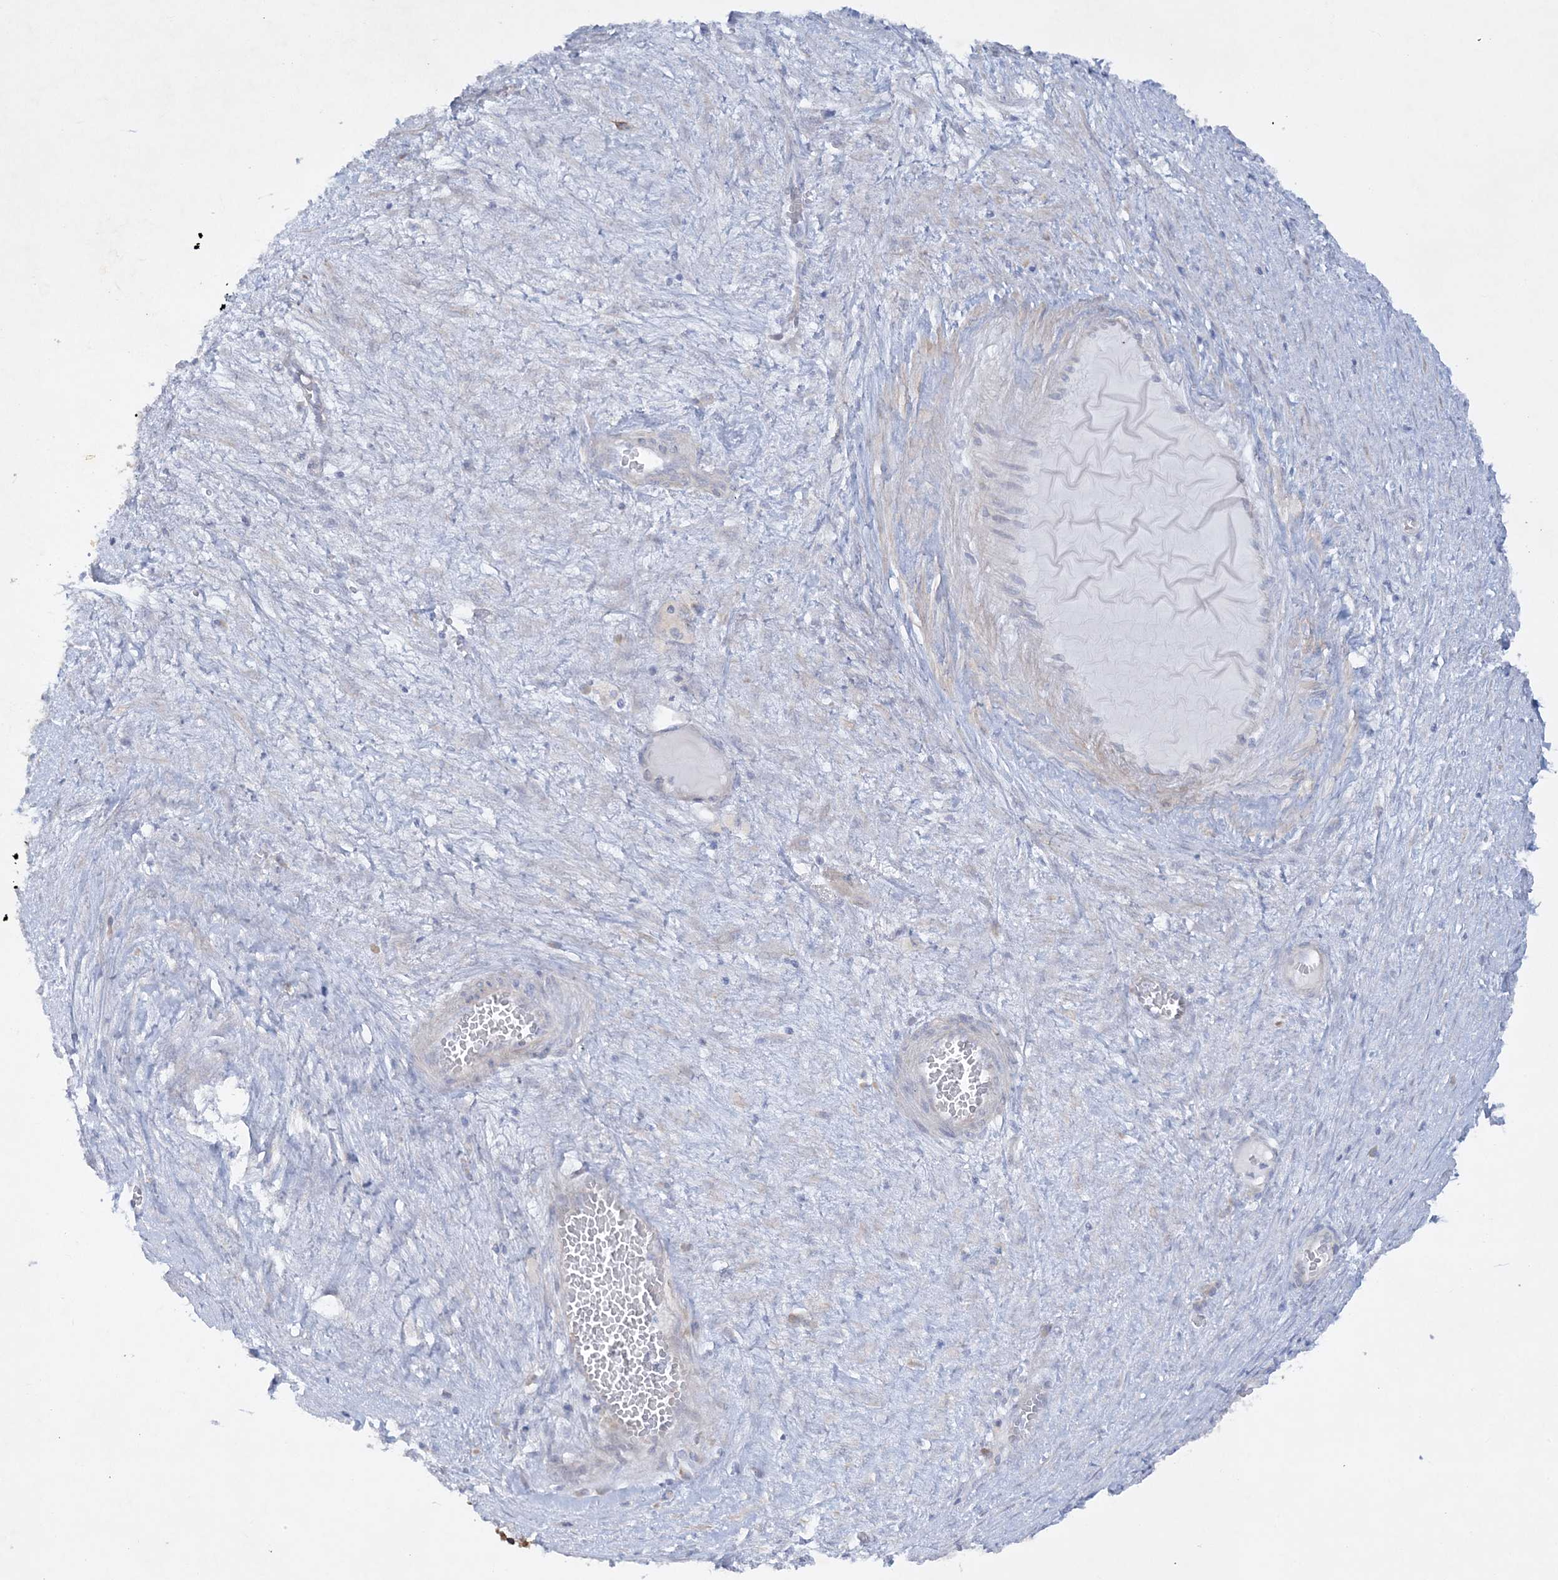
{"staining": {"intensity": "negative", "quantity": "none", "location": "none"}, "tissue": "ovarian cancer", "cell_type": "Tumor cells", "image_type": "cancer", "snomed": [{"axis": "morphology", "description": "Cystadenocarcinoma, serous, NOS"}, {"axis": "topography", "description": "Ovary"}], "caption": "Ovarian cancer stained for a protein using IHC exhibits no staining tumor cells.", "gene": "FARSB", "patient": {"sex": "female", "age": 56}}